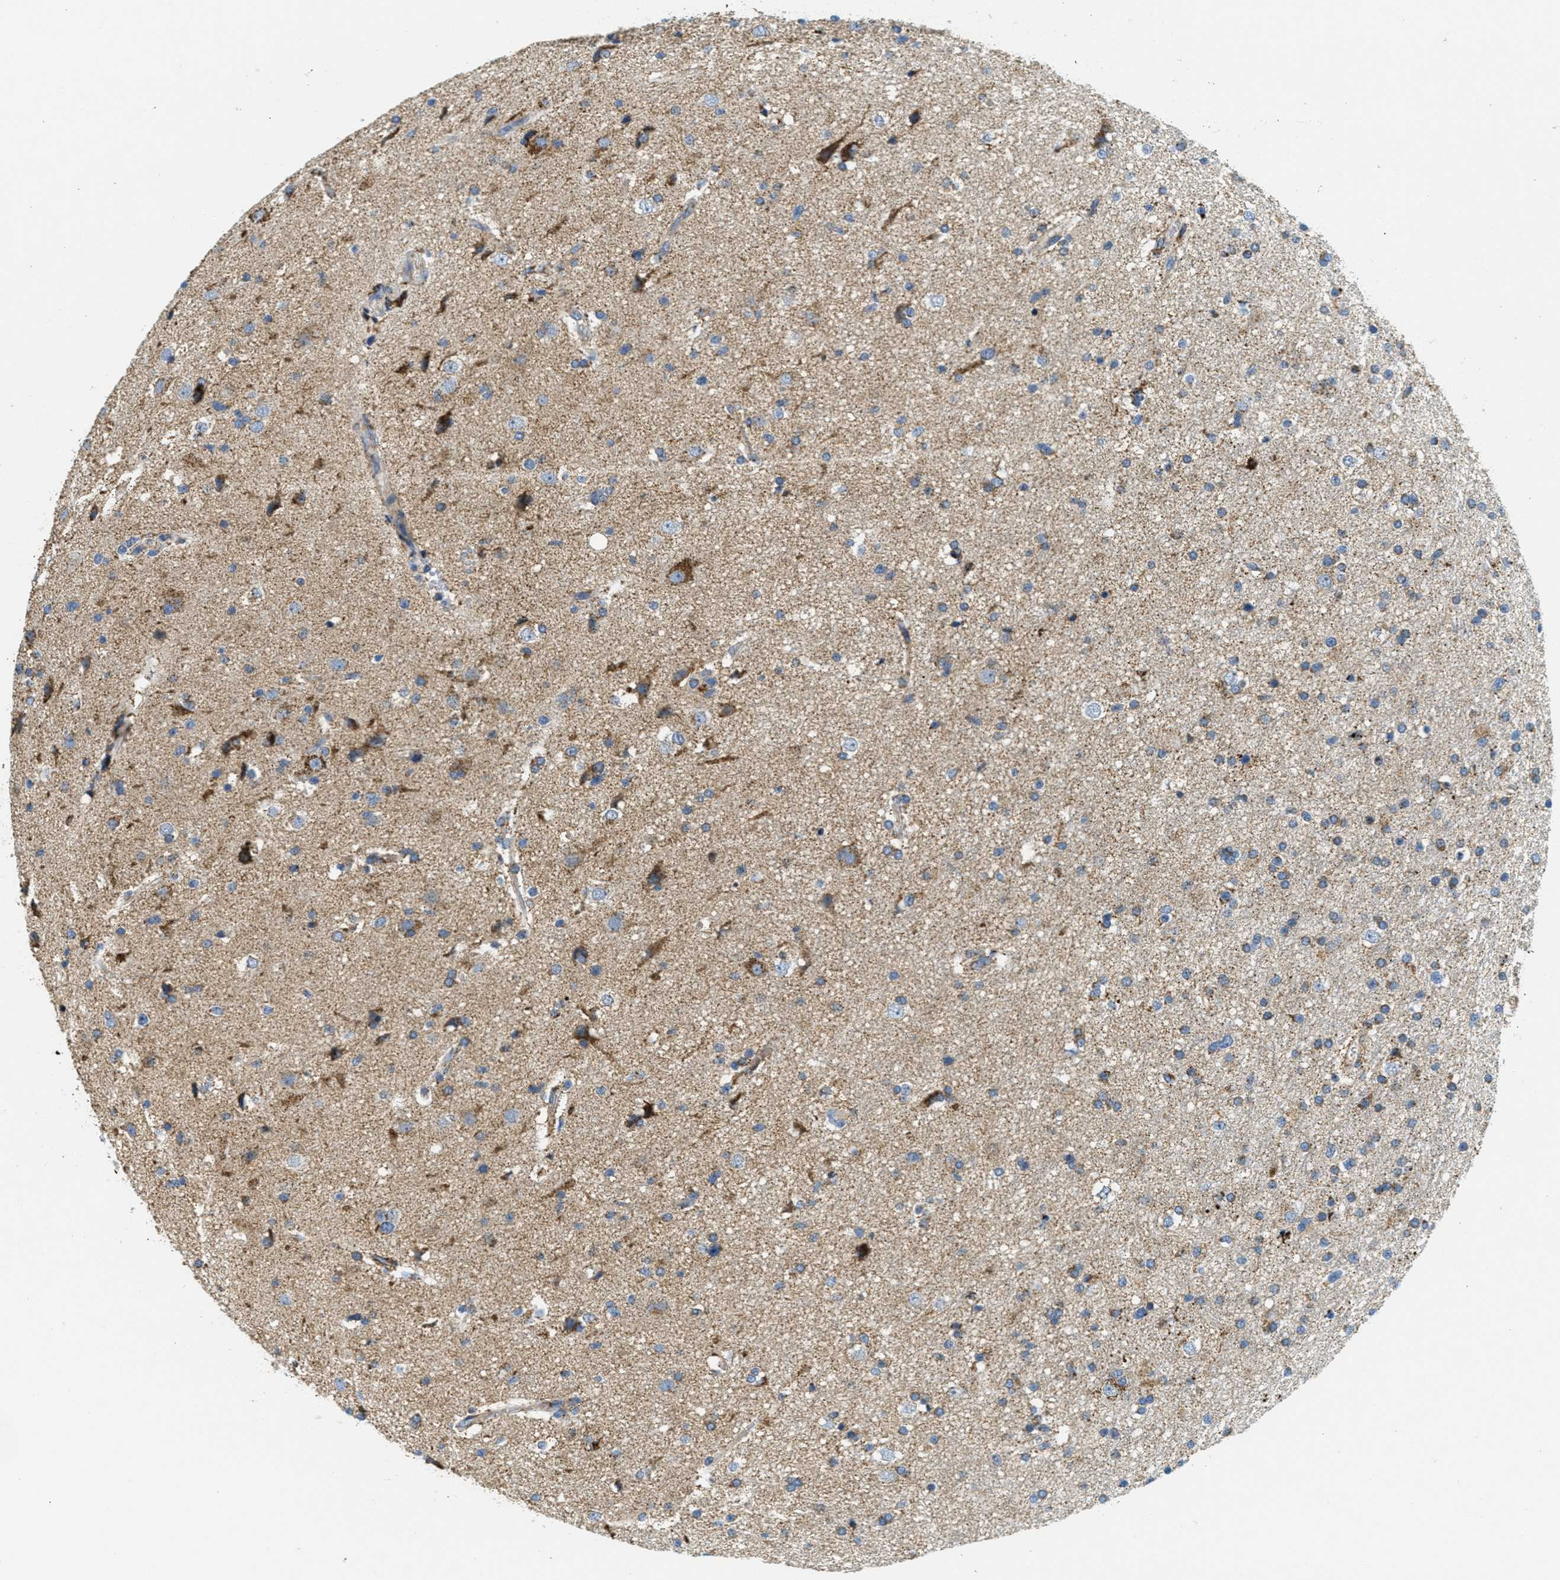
{"staining": {"intensity": "moderate", "quantity": "<25%", "location": "cytoplasmic/membranous"}, "tissue": "glioma", "cell_type": "Tumor cells", "image_type": "cancer", "snomed": [{"axis": "morphology", "description": "Glioma, malignant, High grade"}, {"axis": "topography", "description": "Brain"}], "caption": "Protein expression analysis of human glioma reveals moderate cytoplasmic/membranous expression in about <25% of tumor cells.", "gene": "HLCS", "patient": {"sex": "male", "age": 33}}